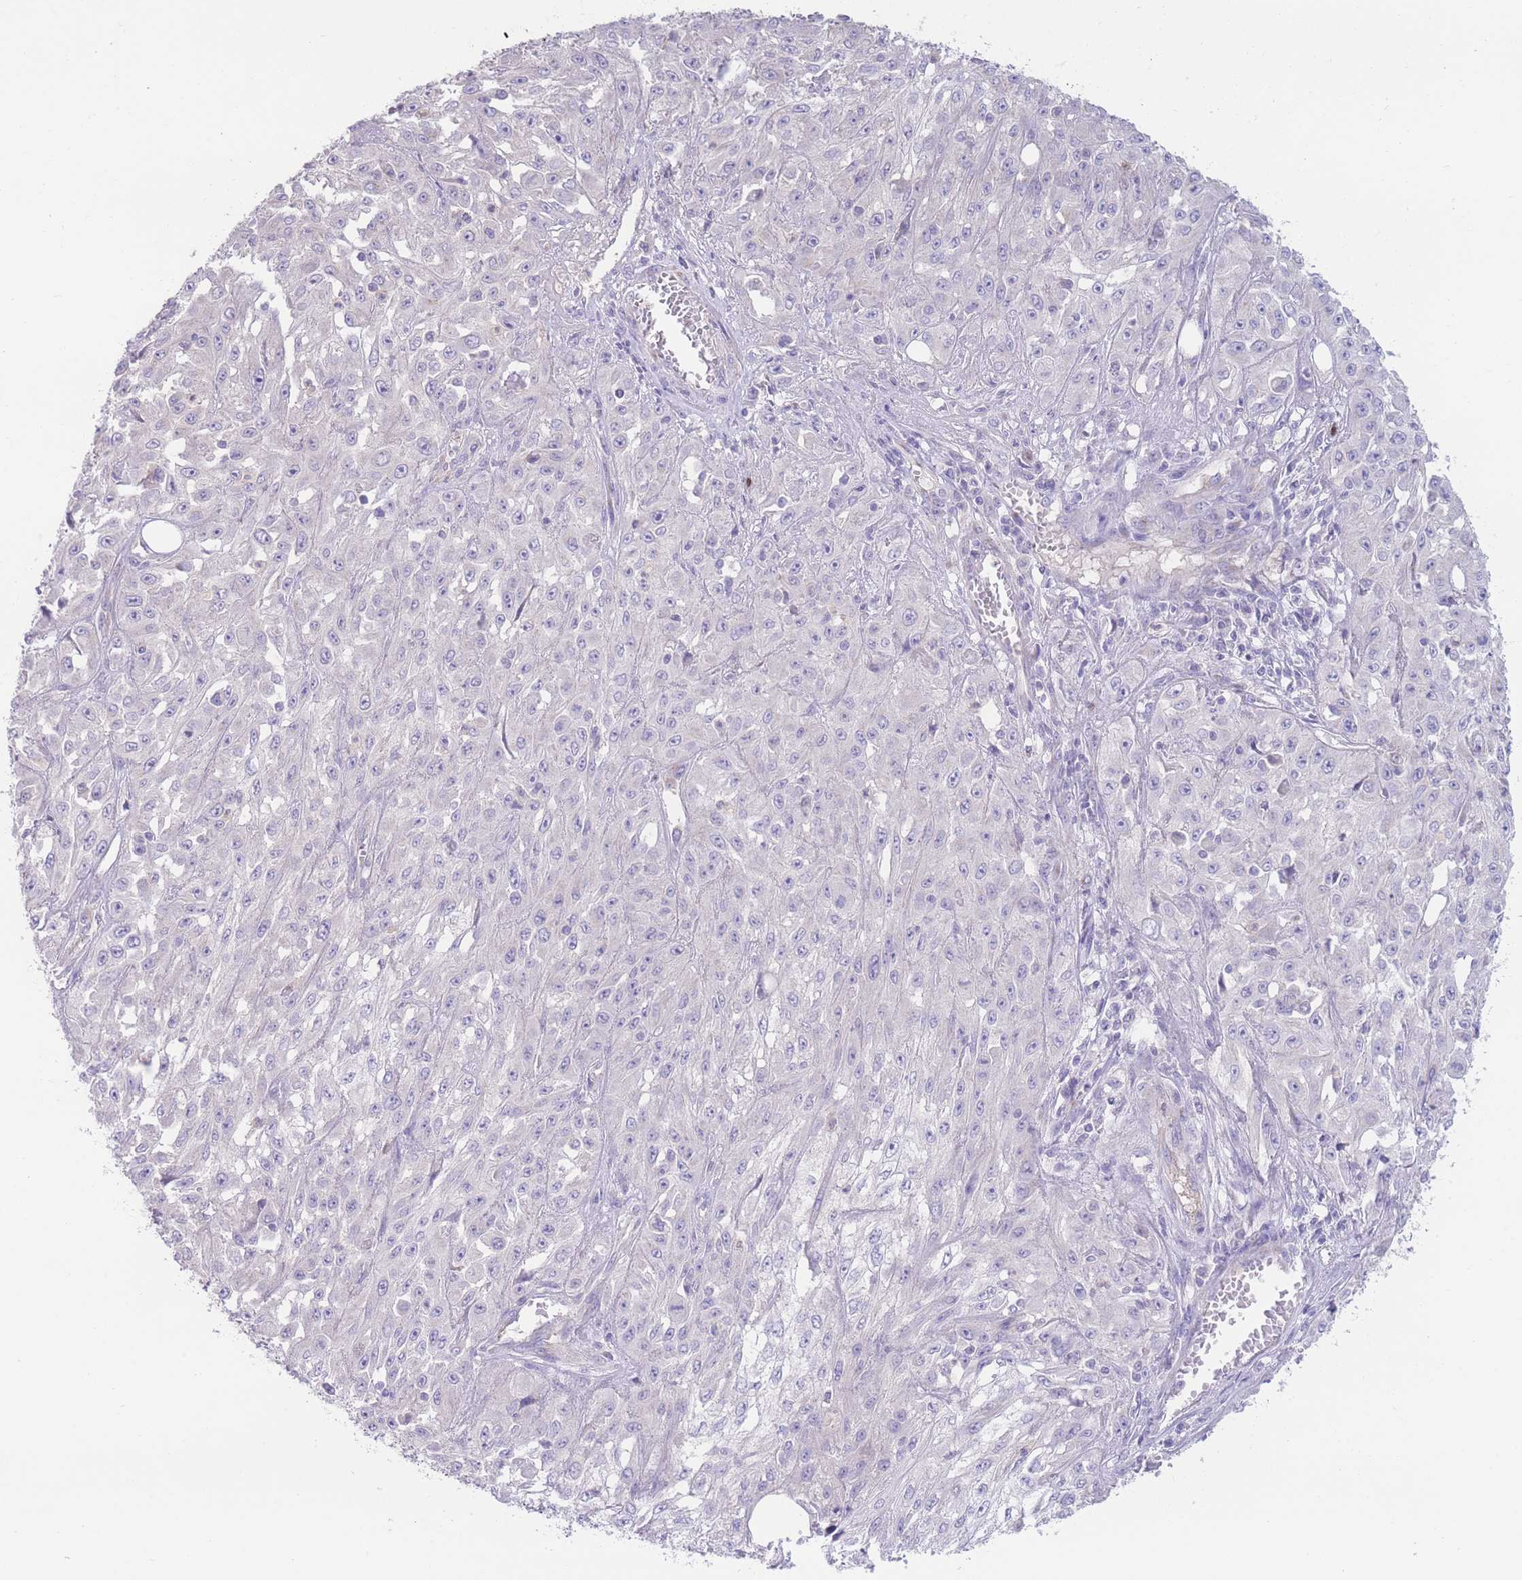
{"staining": {"intensity": "negative", "quantity": "none", "location": "none"}, "tissue": "skin cancer", "cell_type": "Tumor cells", "image_type": "cancer", "snomed": [{"axis": "morphology", "description": "Squamous cell carcinoma, NOS"}, {"axis": "morphology", "description": "Squamous cell carcinoma, metastatic, NOS"}, {"axis": "topography", "description": "Skin"}, {"axis": "topography", "description": "Lymph node"}], "caption": "Immunohistochemistry (IHC) image of skin metastatic squamous cell carcinoma stained for a protein (brown), which displays no expression in tumor cells. The staining was performed using DAB to visualize the protein expression in brown, while the nuclei were stained in blue with hematoxylin (Magnification: 20x).", "gene": "BHLHA15", "patient": {"sex": "male", "age": 75}}